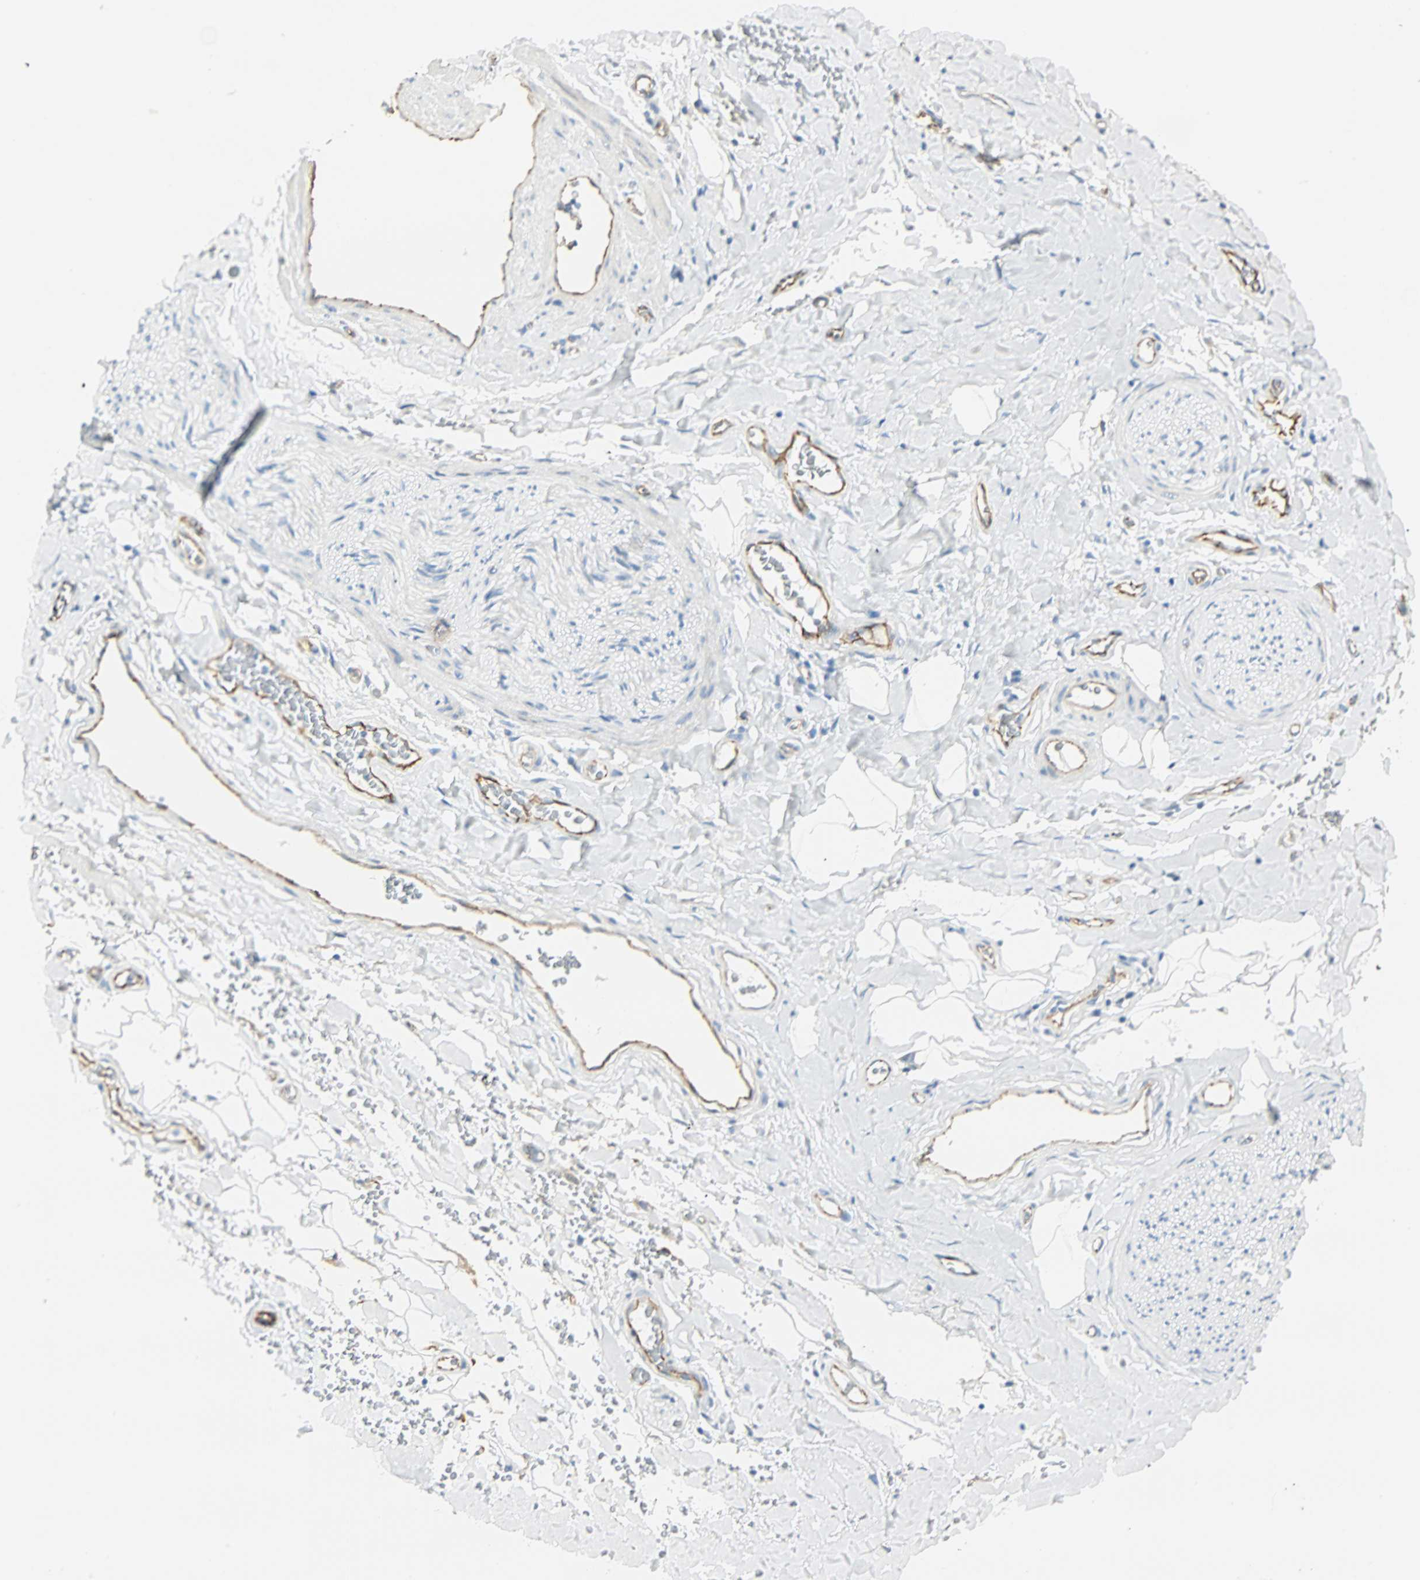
{"staining": {"intensity": "negative", "quantity": "none", "location": "none"}, "tissue": "adipose tissue", "cell_type": "Adipocytes", "image_type": "normal", "snomed": [{"axis": "morphology", "description": "Normal tissue, NOS"}, {"axis": "morphology", "description": "Carcinoma, NOS"}, {"axis": "topography", "description": "Pancreas"}, {"axis": "topography", "description": "Peripheral nerve tissue"}], "caption": "IHC histopathology image of normal human adipose tissue stained for a protein (brown), which exhibits no staining in adipocytes.", "gene": "VPS9D1", "patient": {"sex": "female", "age": 29}}